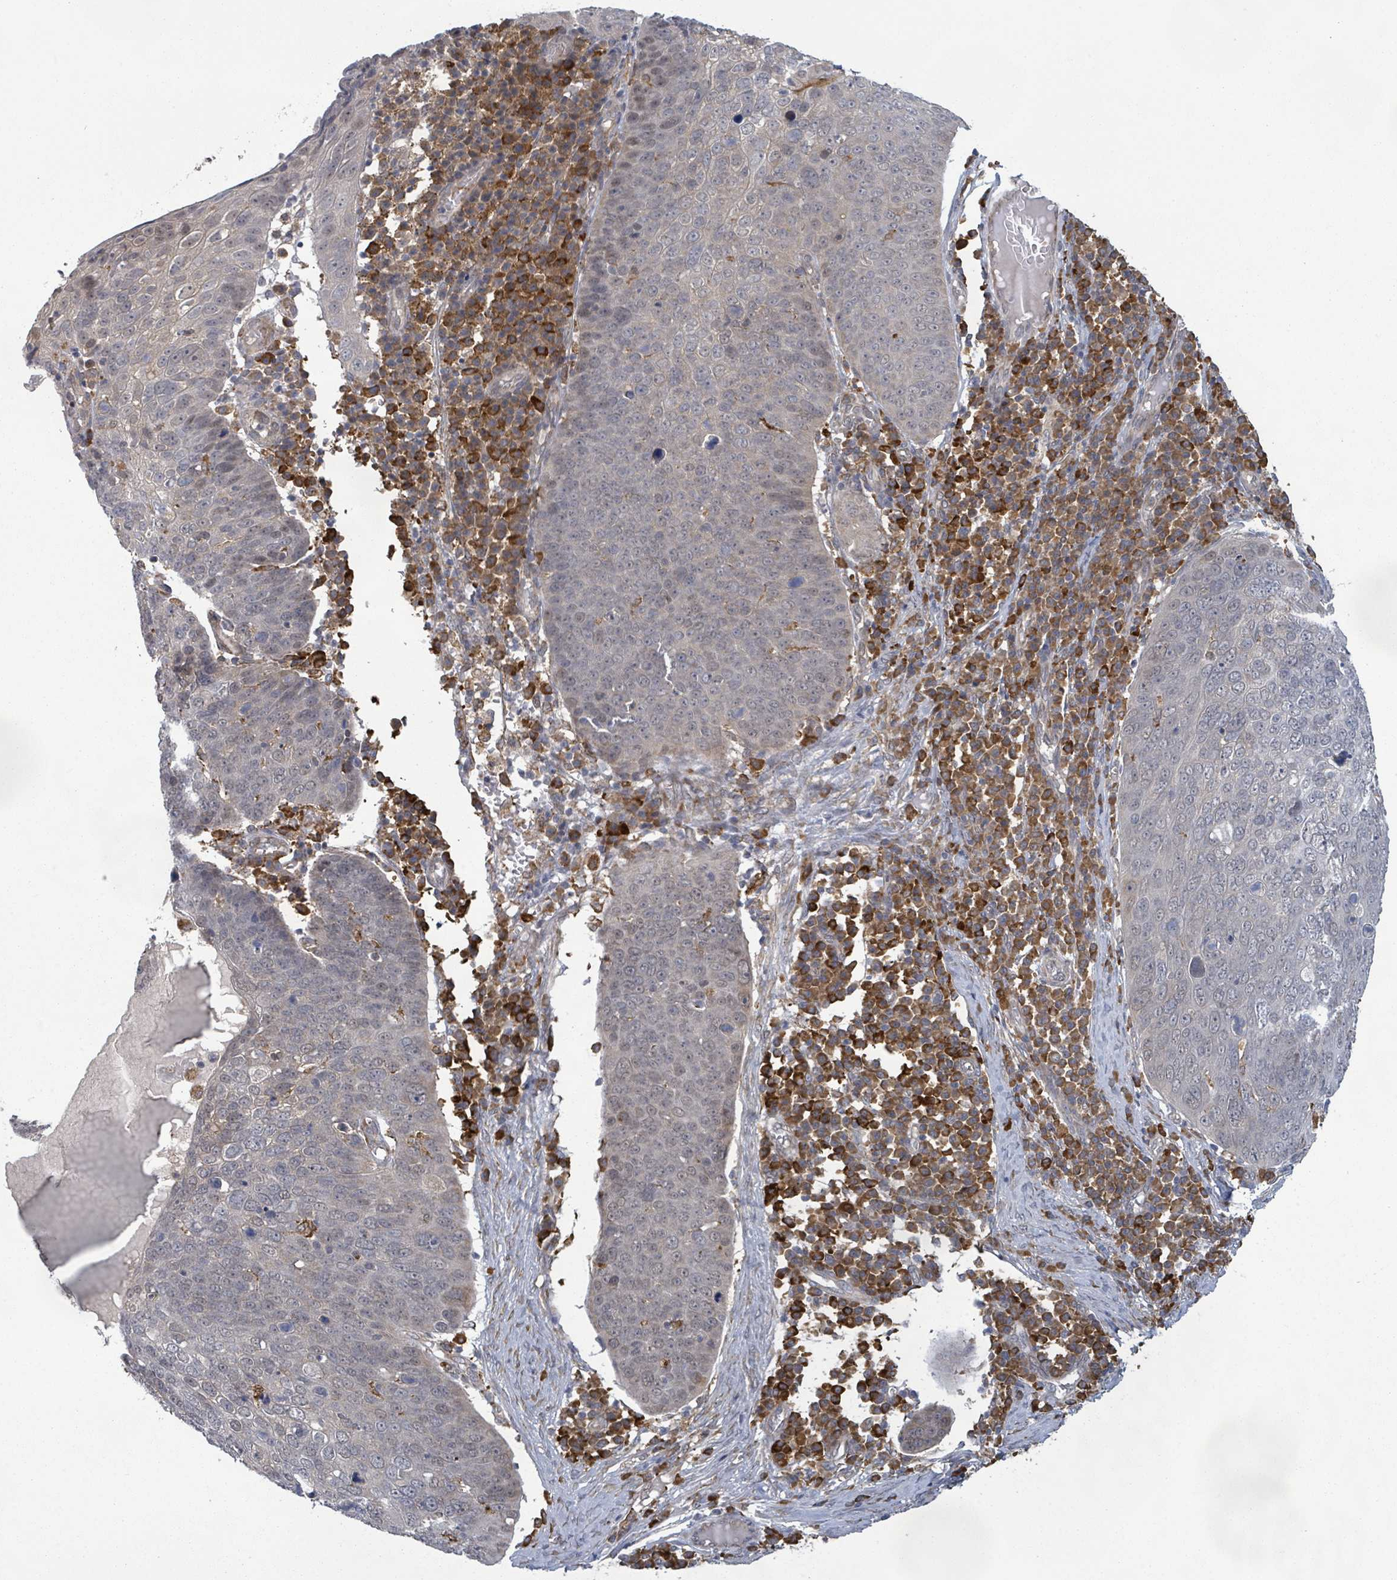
{"staining": {"intensity": "weak", "quantity": "<25%", "location": "nuclear"}, "tissue": "skin cancer", "cell_type": "Tumor cells", "image_type": "cancer", "snomed": [{"axis": "morphology", "description": "Squamous cell carcinoma, NOS"}, {"axis": "topography", "description": "Skin"}], "caption": "Photomicrograph shows no significant protein staining in tumor cells of squamous cell carcinoma (skin).", "gene": "SHROOM2", "patient": {"sex": "male", "age": 71}}